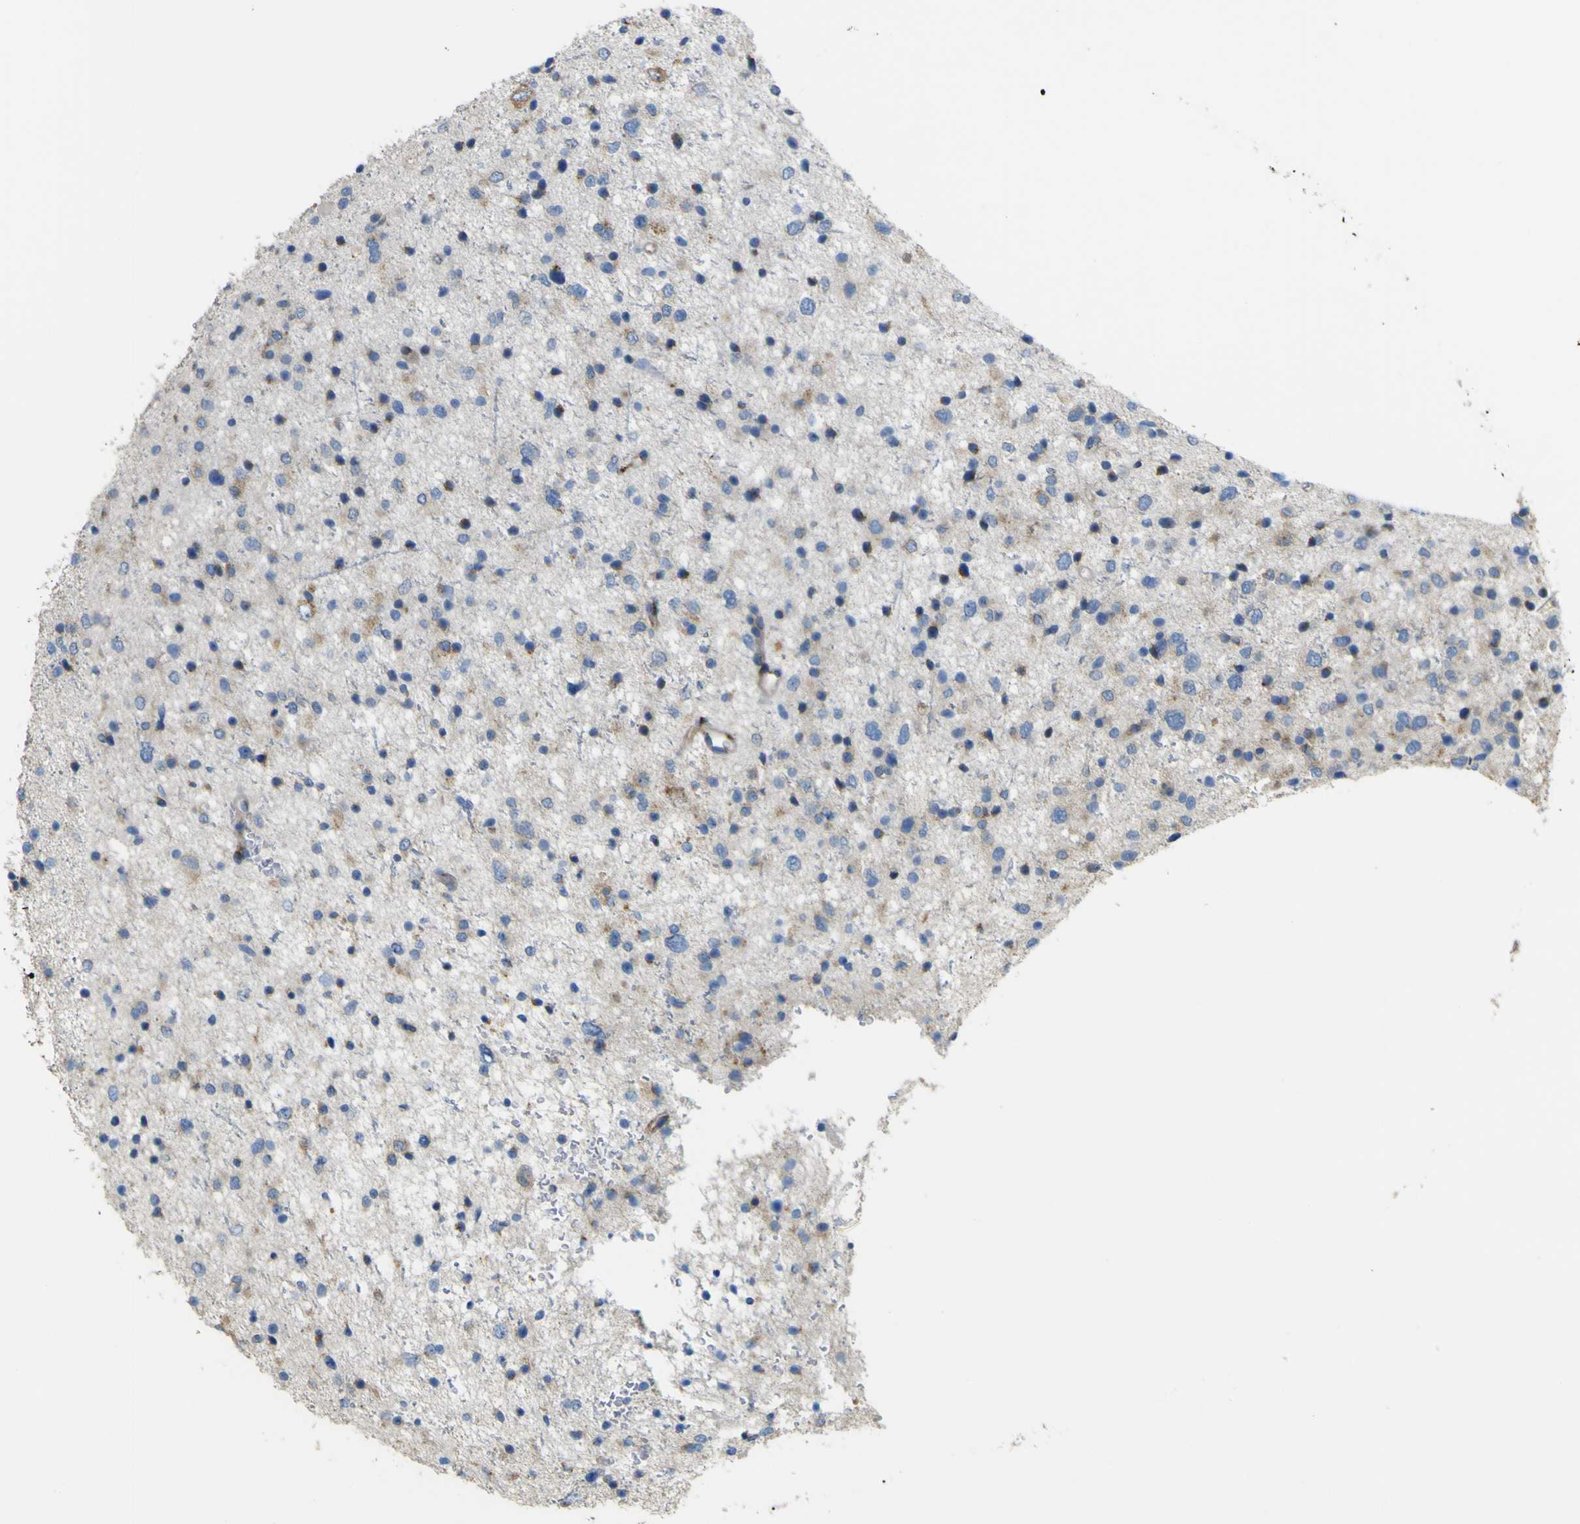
{"staining": {"intensity": "weak", "quantity": "<25%", "location": "cytoplasmic/membranous"}, "tissue": "glioma", "cell_type": "Tumor cells", "image_type": "cancer", "snomed": [{"axis": "morphology", "description": "Glioma, malignant, Low grade"}, {"axis": "topography", "description": "Brain"}], "caption": "Tumor cells are negative for brown protein staining in malignant glioma (low-grade). (IHC, brightfield microscopy, high magnification).", "gene": "IGF2R", "patient": {"sex": "female", "age": 37}}